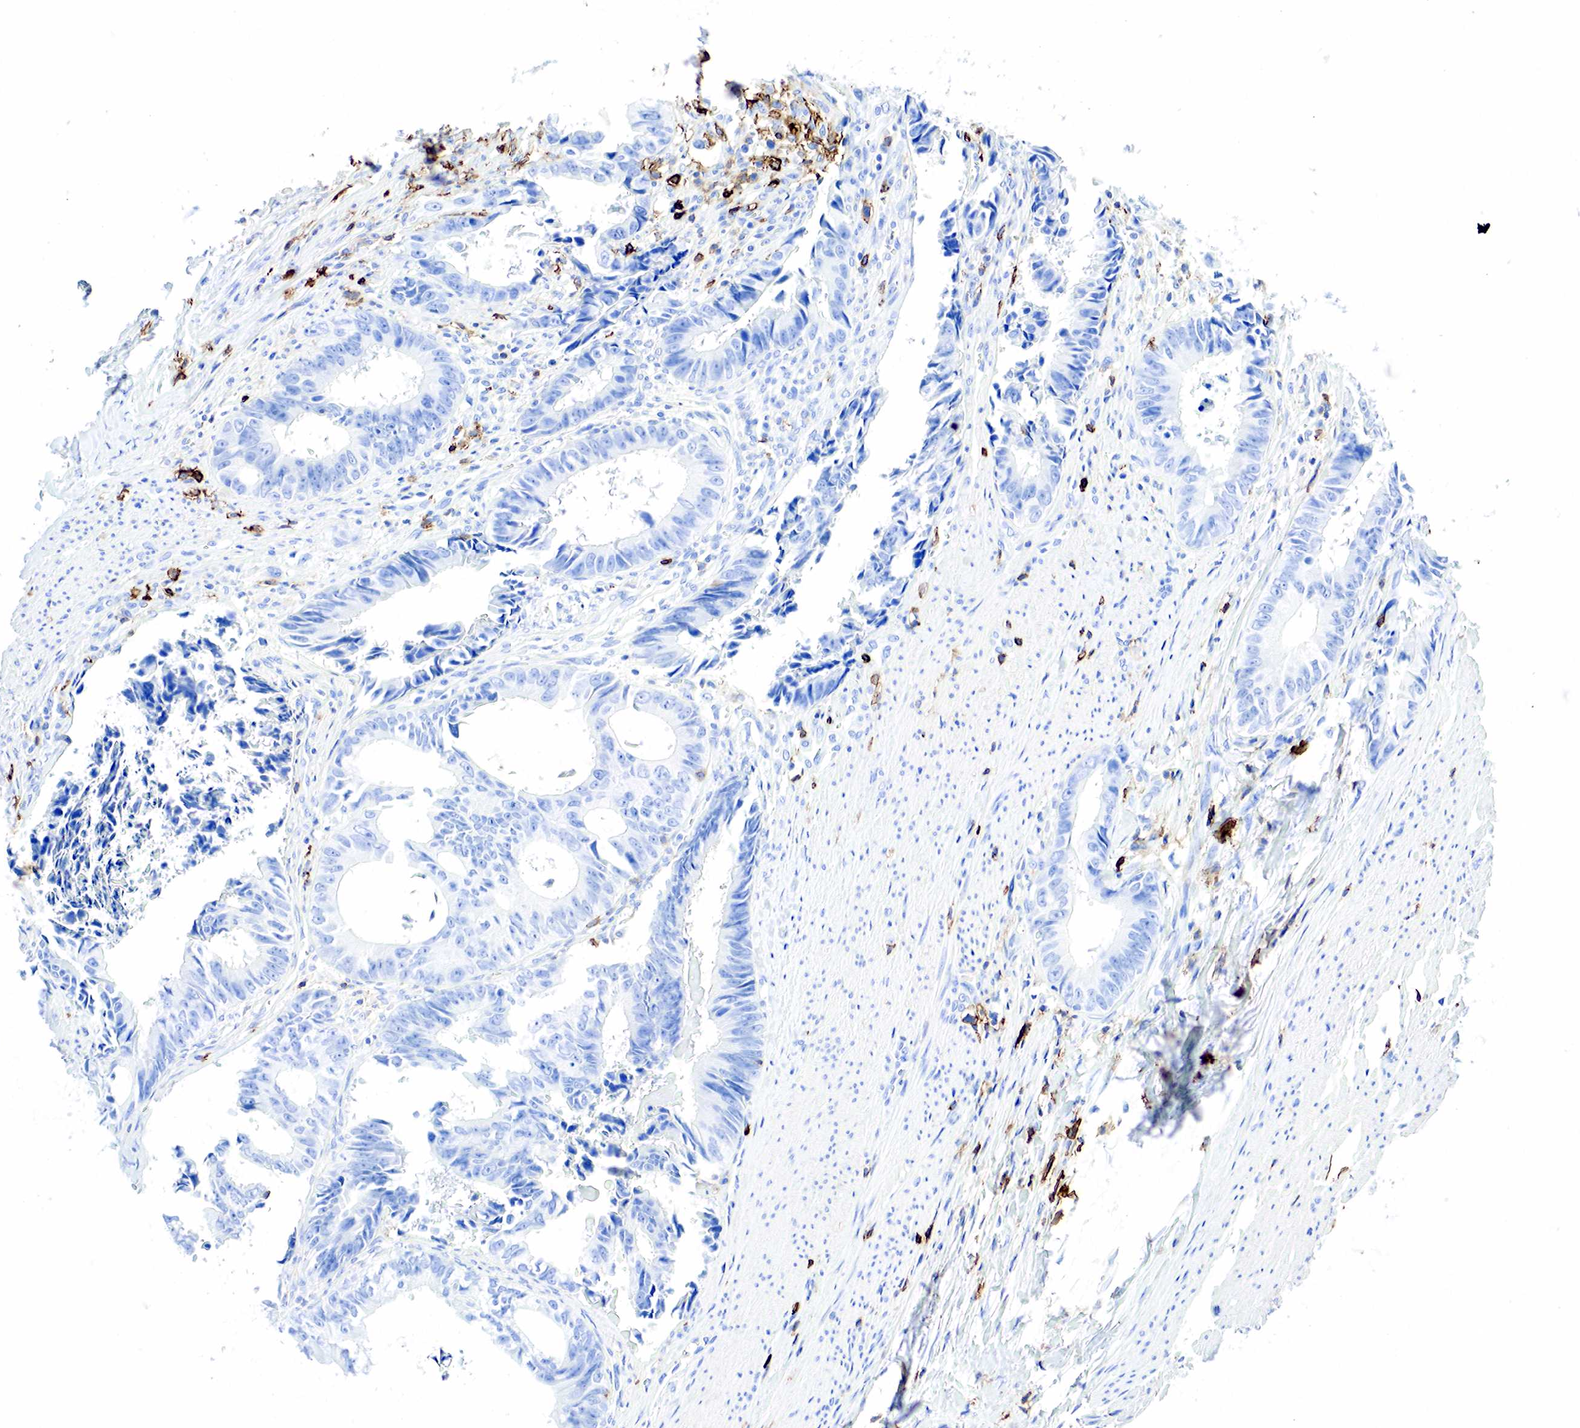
{"staining": {"intensity": "negative", "quantity": "none", "location": "none"}, "tissue": "colorectal cancer", "cell_type": "Tumor cells", "image_type": "cancer", "snomed": [{"axis": "morphology", "description": "Adenocarcinoma, NOS"}, {"axis": "topography", "description": "Rectum"}], "caption": "DAB immunohistochemical staining of colorectal cancer (adenocarcinoma) shows no significant positivity in tumor cells.", "gene": "PTPRC", "patient": {"sex": "female", "age": 98}}